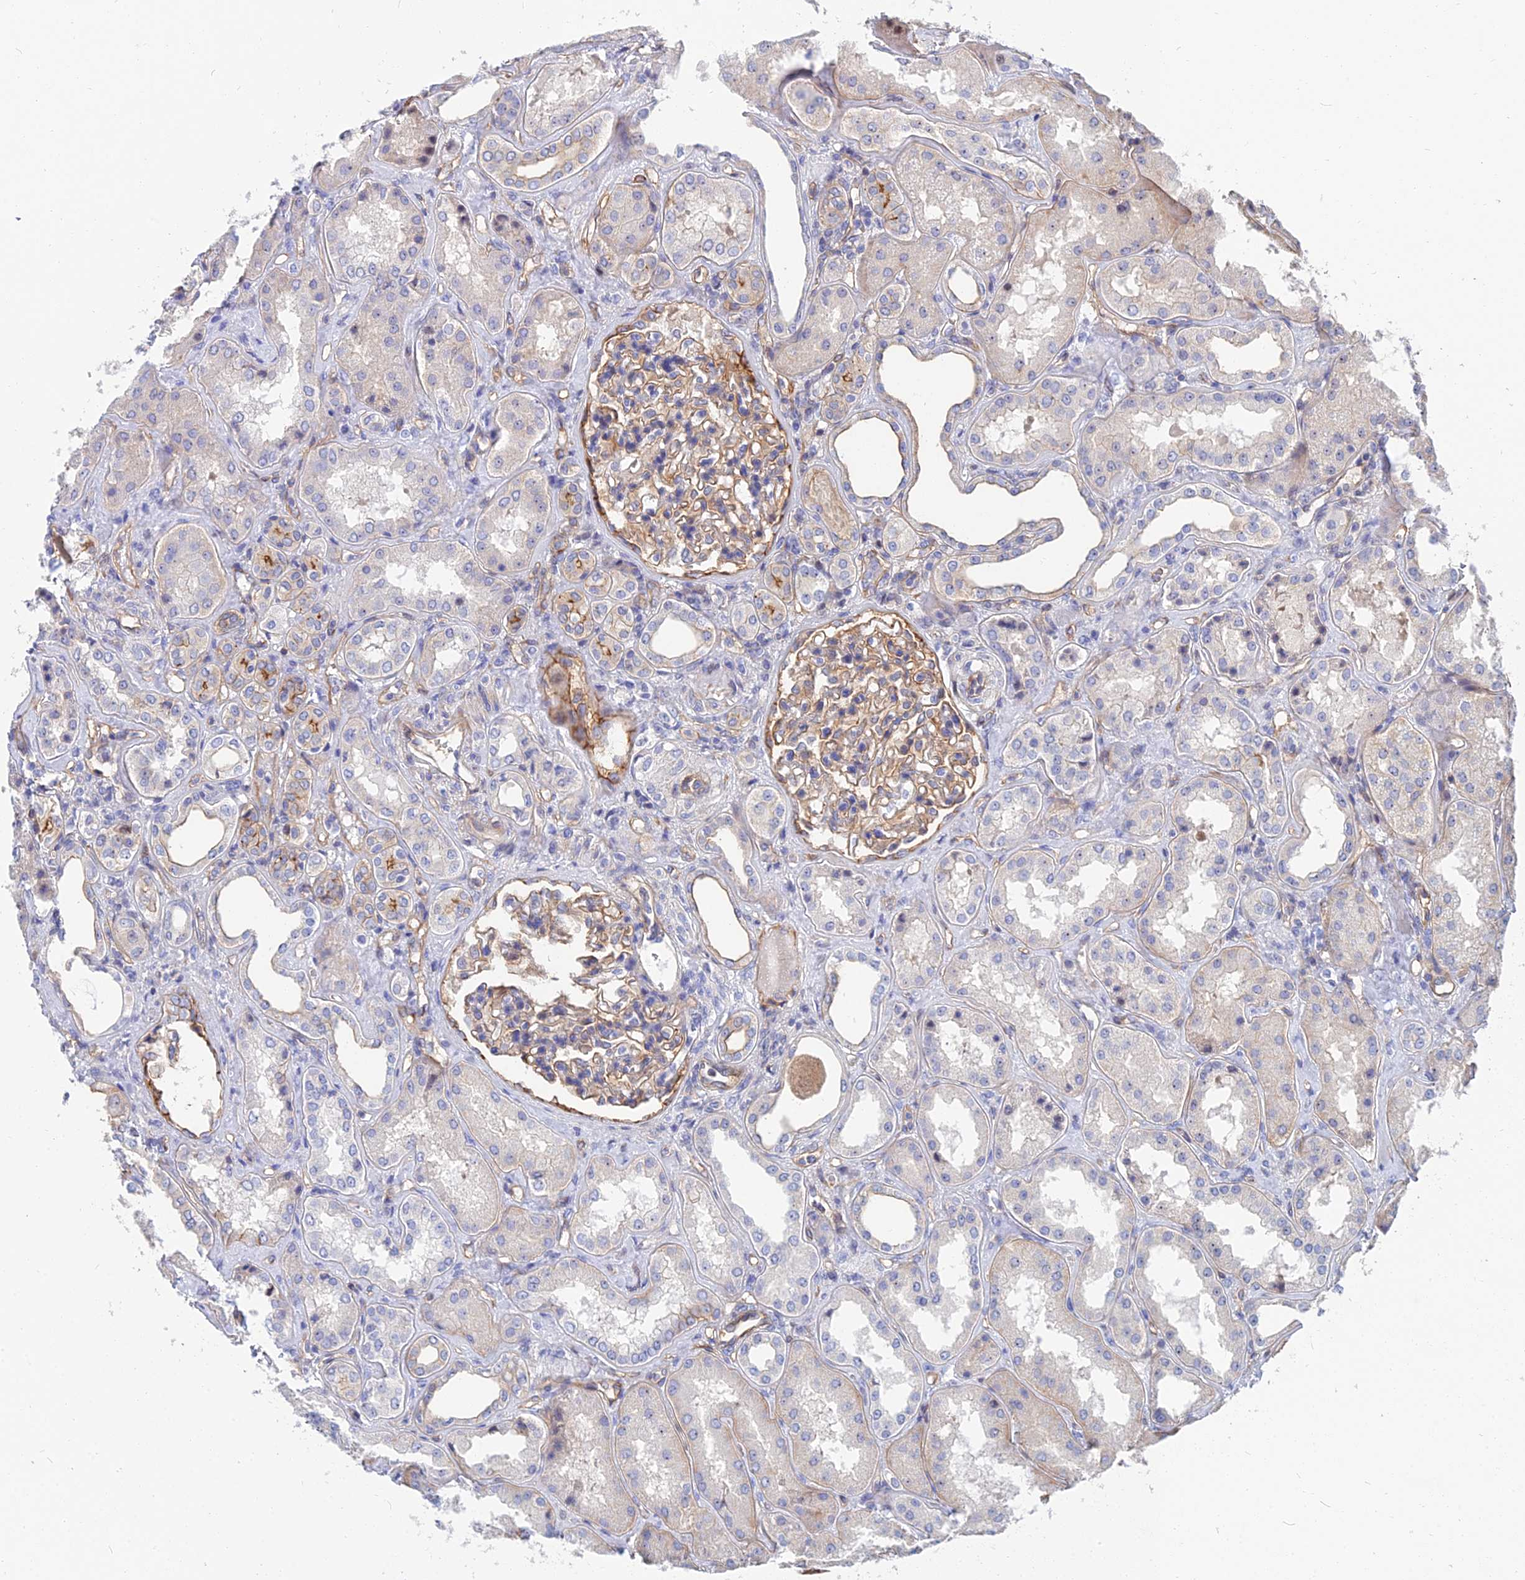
{"staining": {"intensity": "moderate", "quantity": "25%-75%", "location": "cytoplasmic/membranous"}, "tissue": "kidney", "cell_type": "Cells in glomeruli", "image_type": "normal", "snomed": [{"axis": "morphology", "description": "Normal tissue, NOS"}, {"axis": "topography", "description": "Kidney"}], "caption": "Protein staining by immunohistochemistry reveals moderate cytoplasmic/membranous staining in about 25%-75% of cells in glomeruli in normal kidney.", "gene": "TRIM43B", "patient": {"sex": "female", "age": 56}}